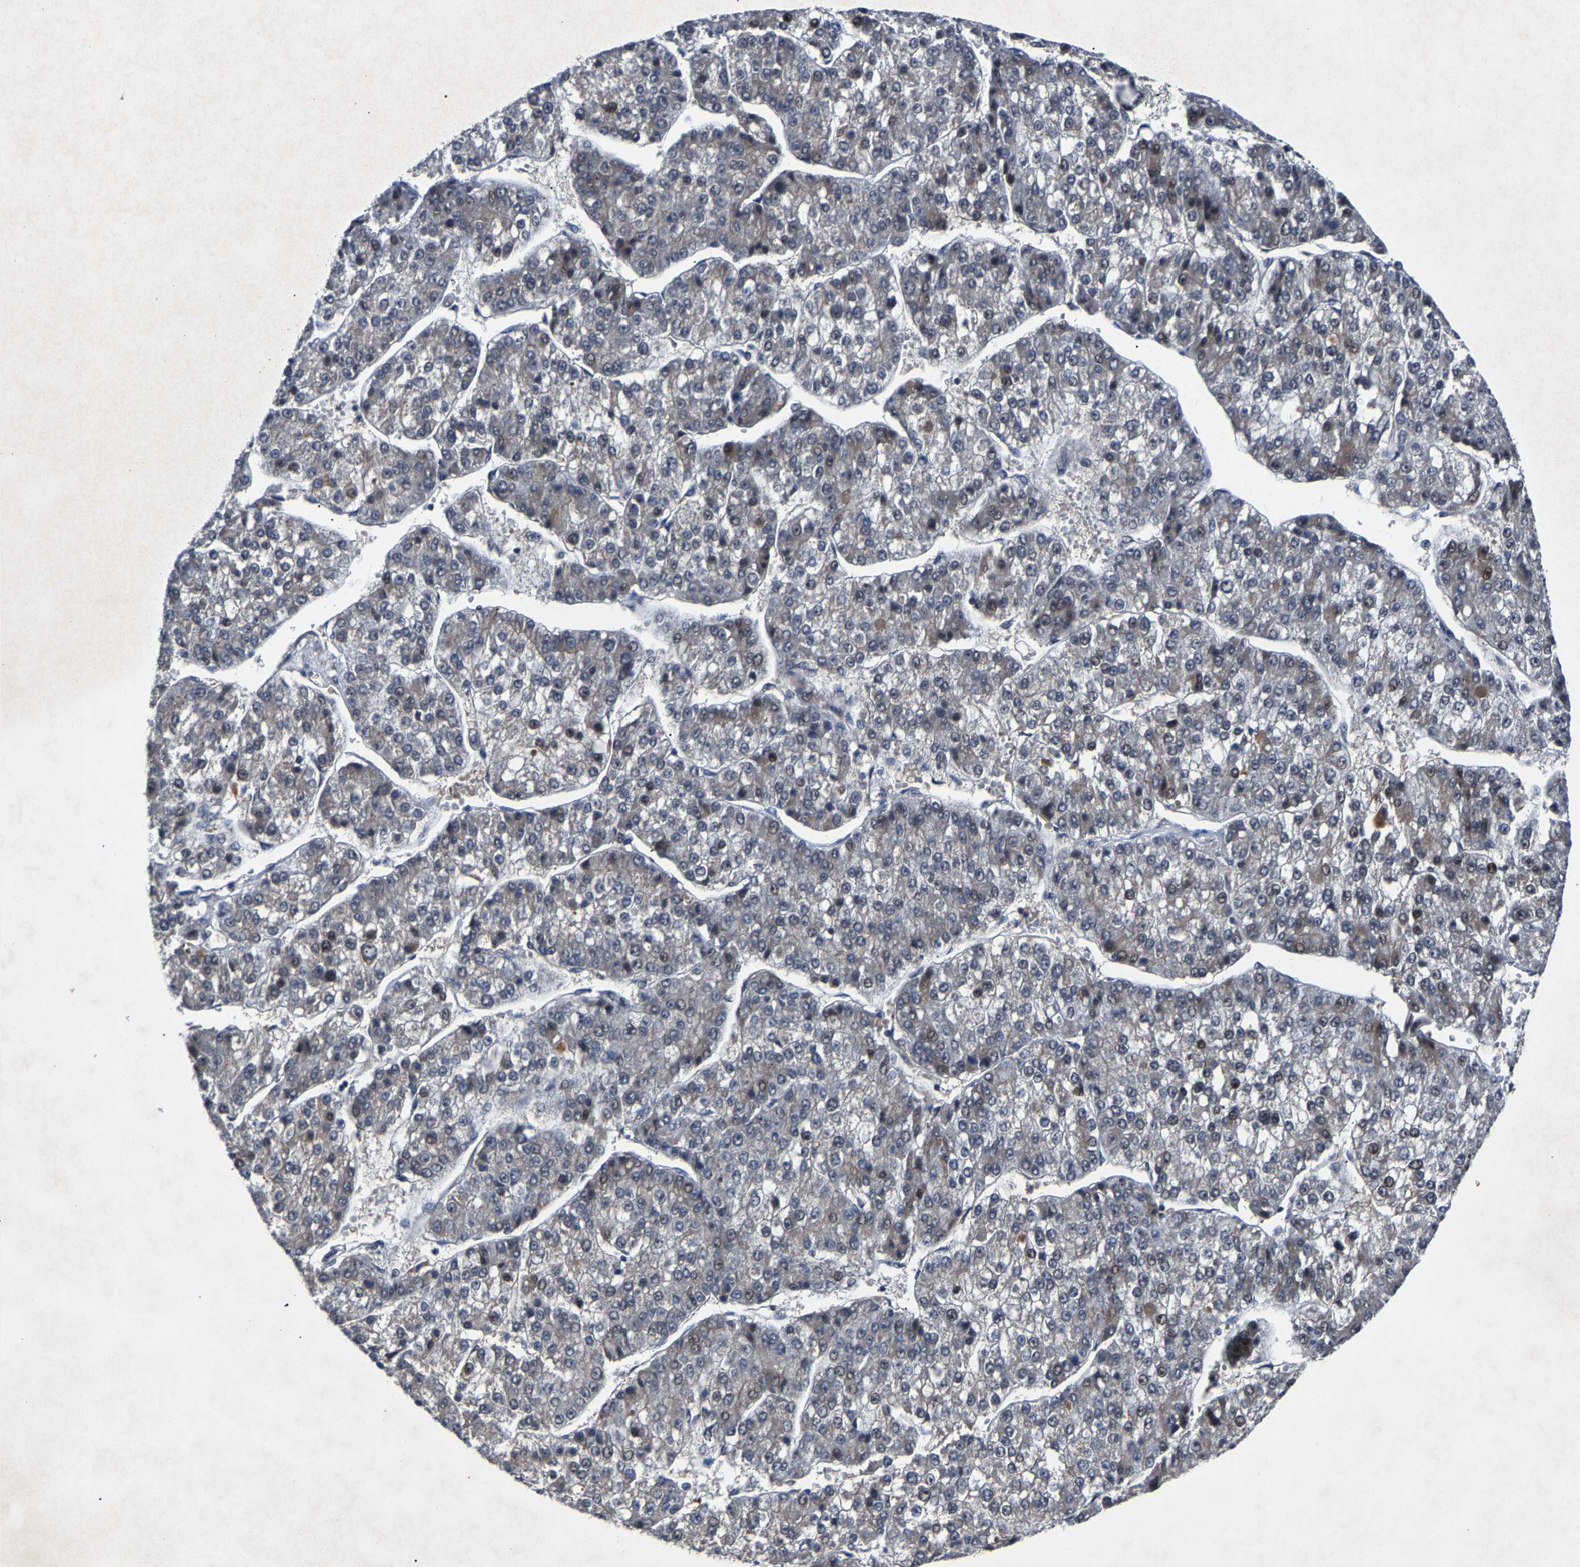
{"staining": {"intensity": "moderate", "quantity": "25%-75%", "location": "nuclear"}, "tissue": "liver cancer", "cell_type": "Tumor cells", "image_type": "cancer", "snomed": [{"axis": "morphology", "description": "Carcinoma, Hepatocellular, NOS"}, {"axis": "topography", "description": "Liver"}], "caption": "The immunohistochemical stain labels moderate nuclear positivity in tumor cells of liver cancer tissue.", "gene": "LSM8", "patient": {"sex": "female", "age": 73}}